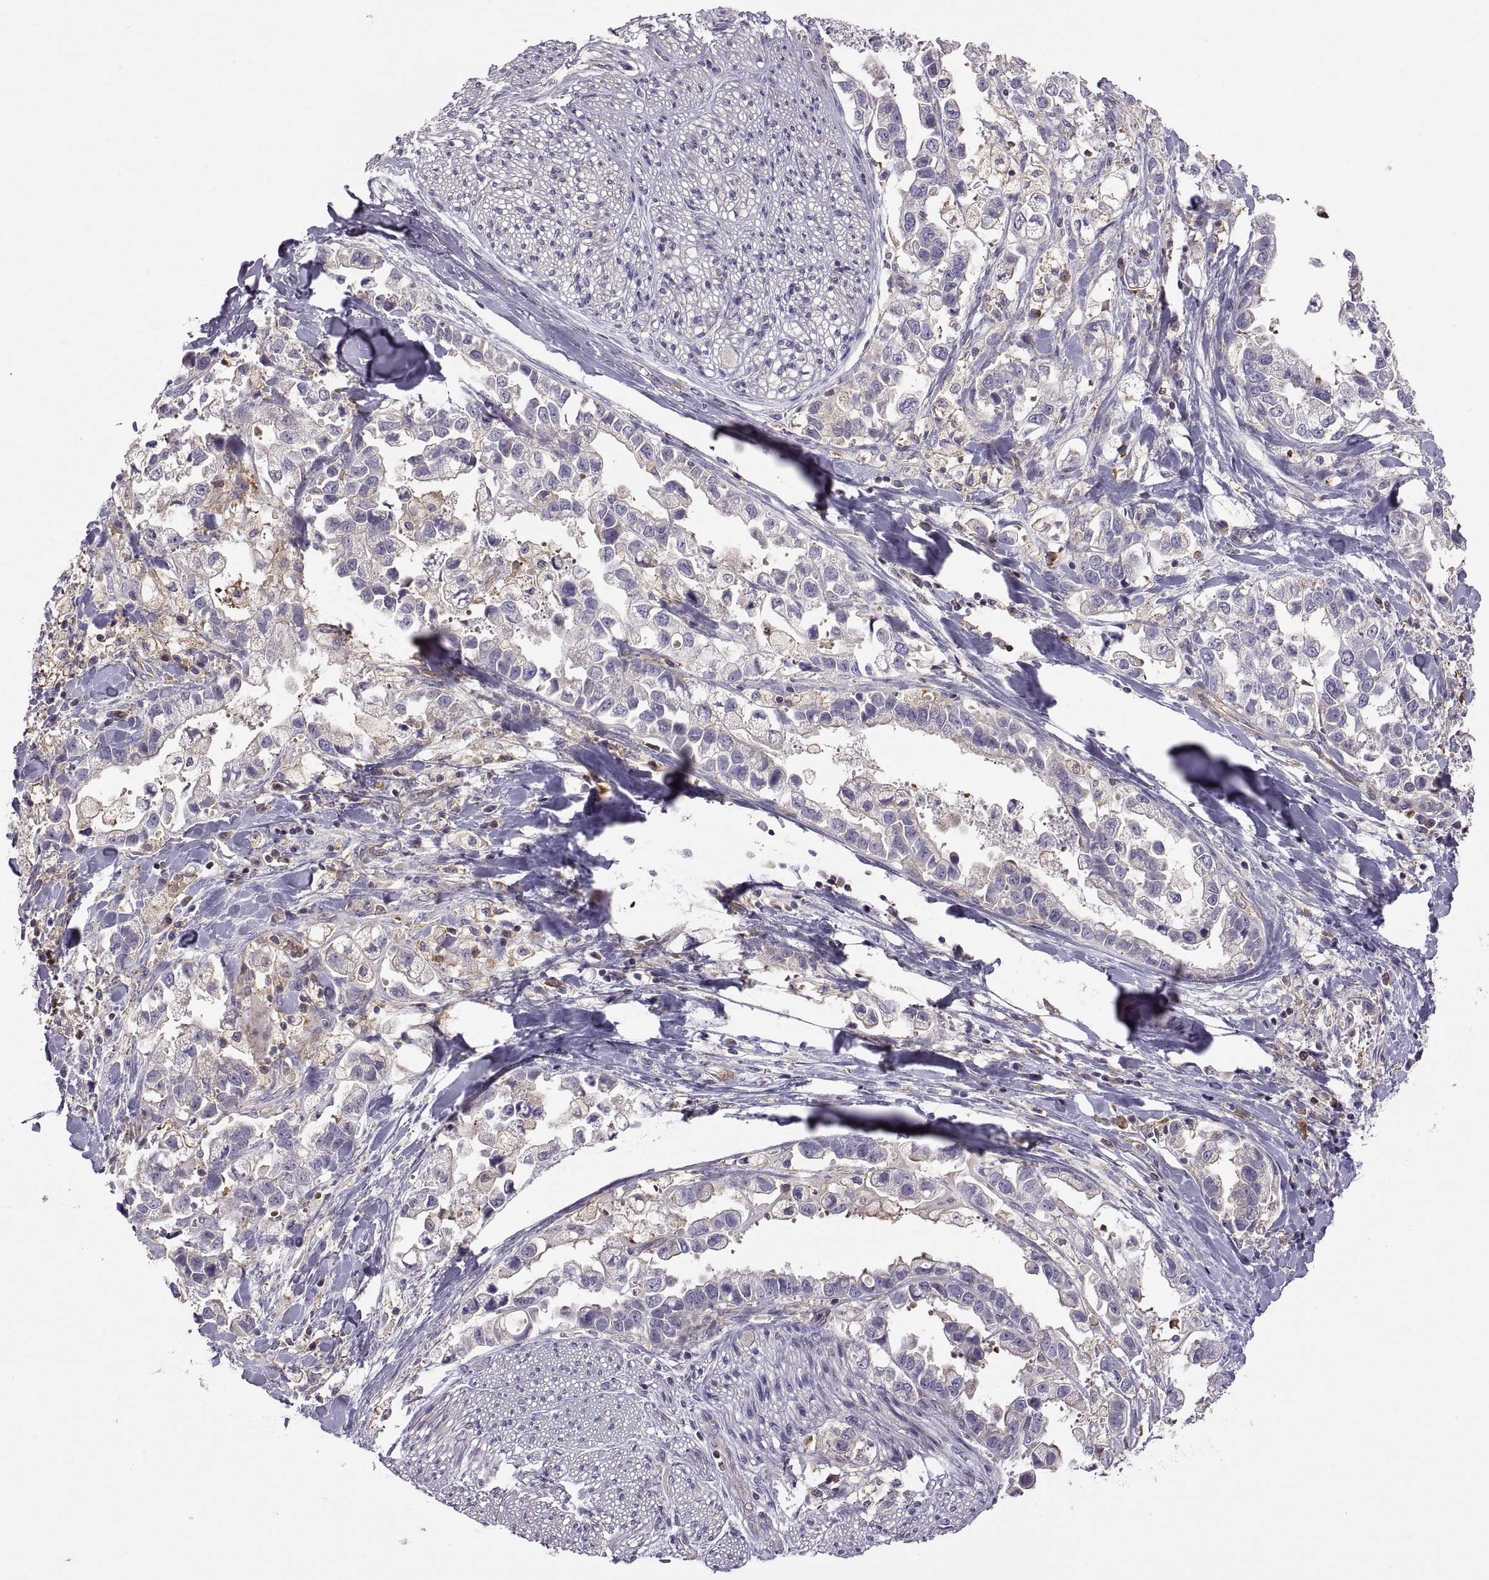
{"staining": {"intensity": "negative", "quantity": "none", "location": "none"}, "tissue": "stomach cancer", "cell_type": "Tumor cells", "image_type": "cancer", "snomed": [{"axis": "morphology", "description": "Adenocarcinoma, NOS"}, {"axis": "topography", "description": "Stomach"}], "caption": "Tumor cells are negative for protein expression in human stomach adenocarcinoma.", "gene": "SPATA32", "patient": {"sex": "male", "age": 59}}